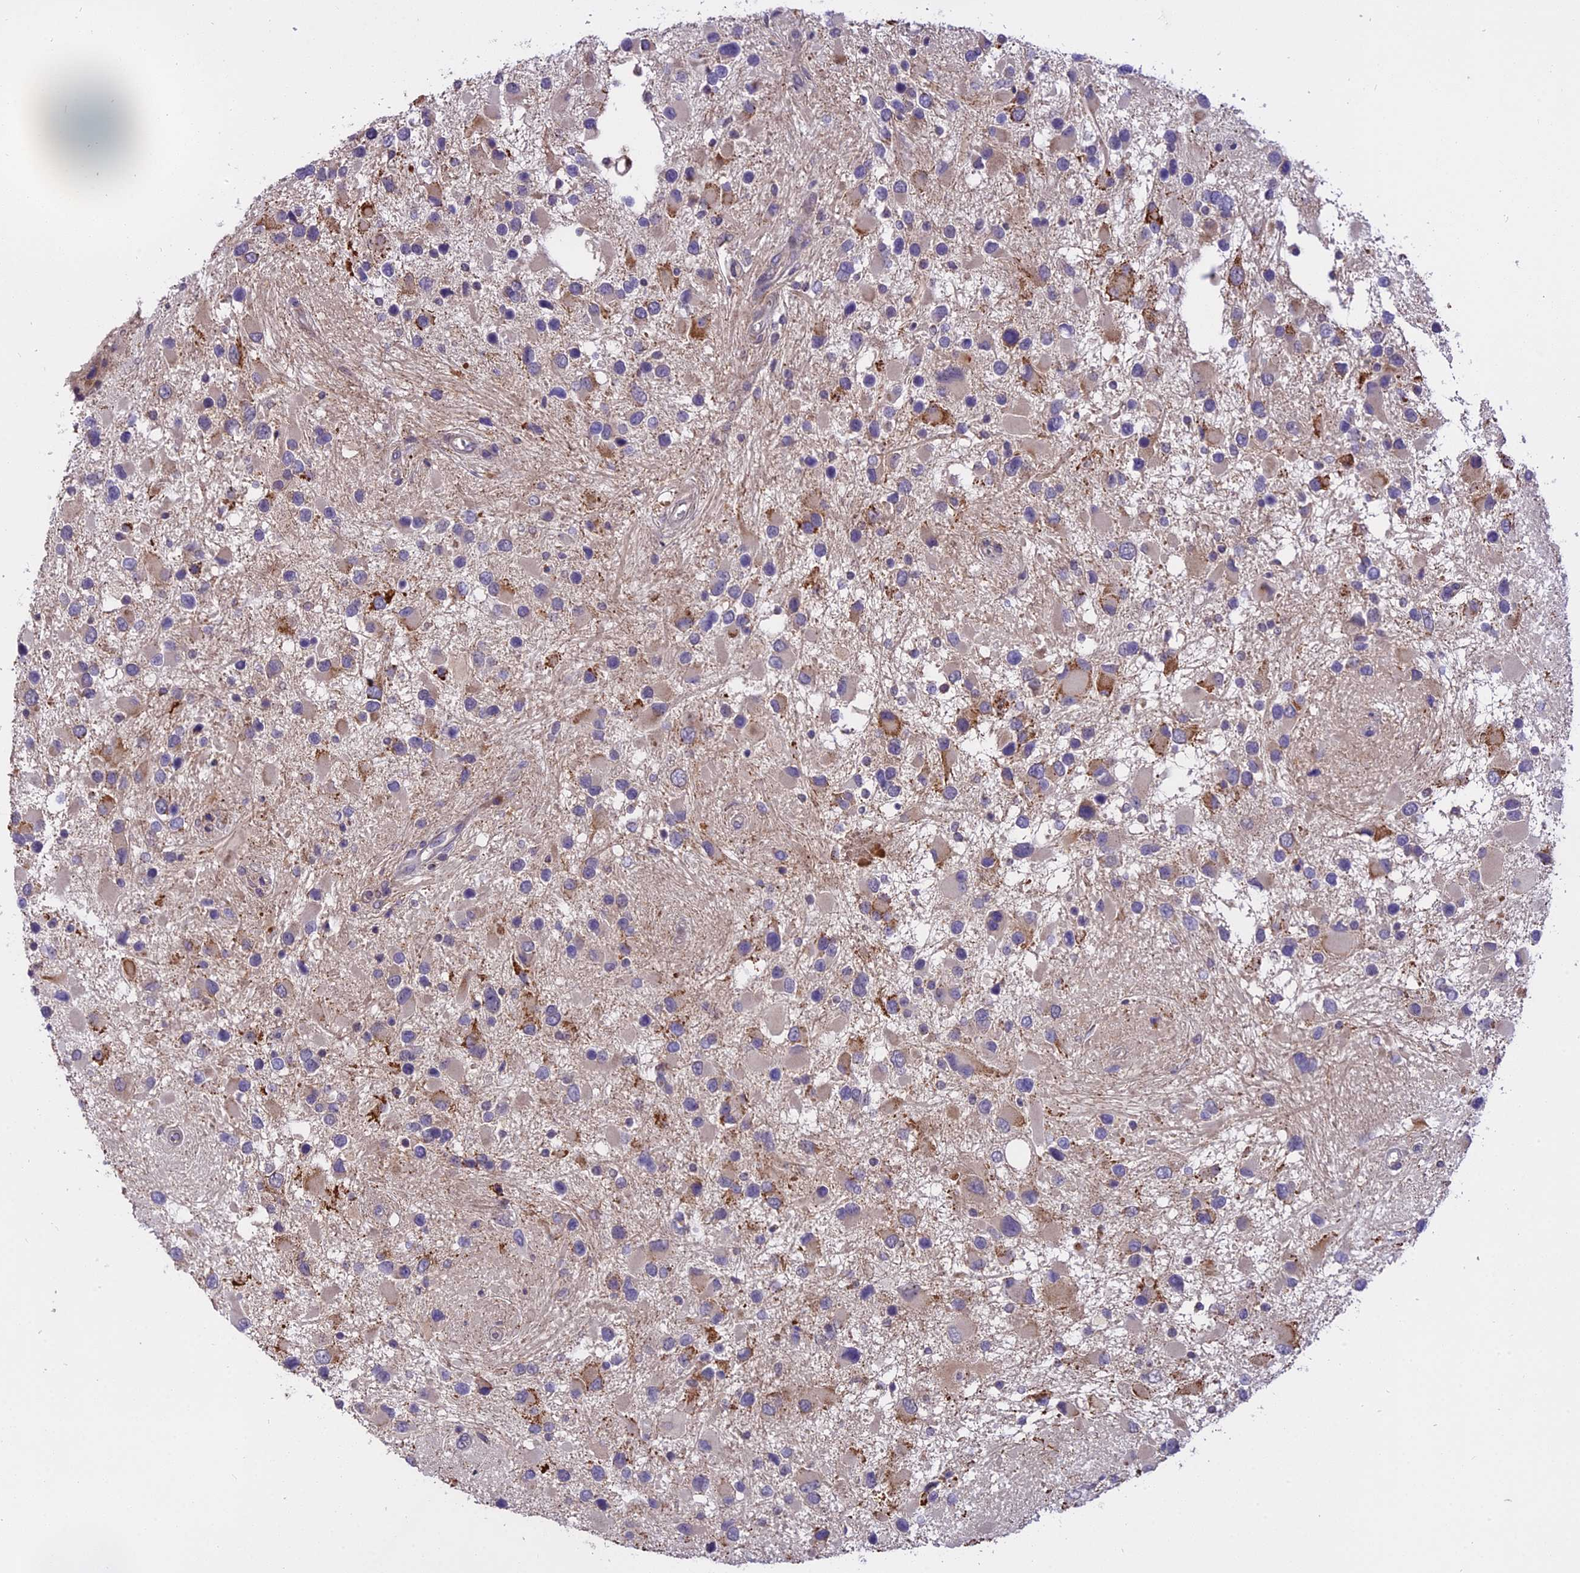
{"staining": {"intensity": "weak", "quantity": "<25%", "location": "cytoplasmic/membranous"}, "tissue": "glioma", "cell_type": "Tumor cells", "image_type": "cancer", "snomed": [{"axis": "morphology", "description": "Glioma, malignant, High grade"}, {"axis": "topography", "description": "Brain"}], "caption": "Immunohistochemistry image of neoplastic tissue: glioma stained with DAB (3,3'-diaminobenzidine) shows no significant protein expression in tumor cells.", "gene": "MEMO1", "patient": {"sex": "male", "age": 53}}